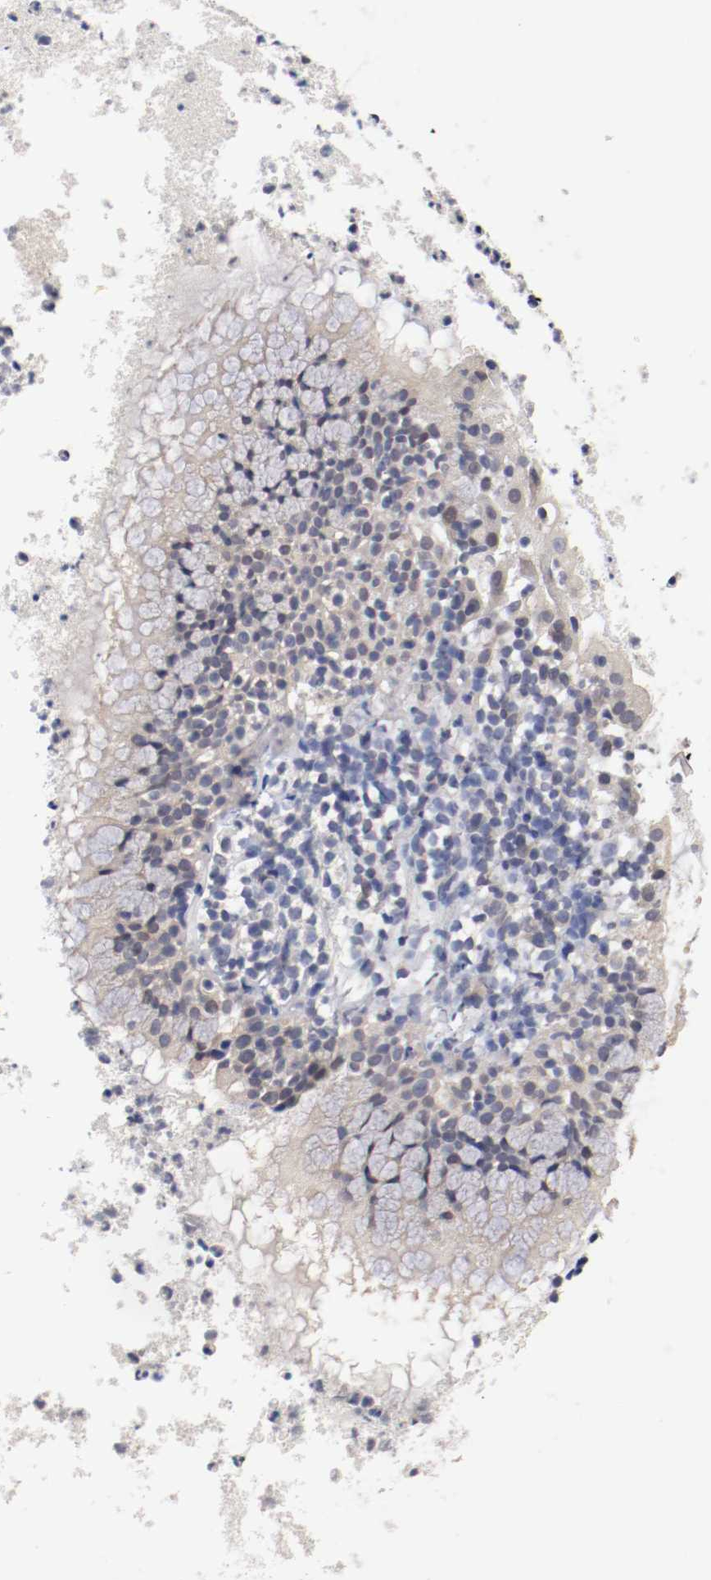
{"staining": {"intensity": "negative", "quantity": "none", "location": "none"}, "tissue": "nasopharynx", "cell_type": "Respiratory epithelial cells", "image_type": "normal", "snomed": [{"axis": "morphology", "description": "Normal tissue, NOS"}, {"axis": "topography", "description": "Nasopharynx"}], "caption": "This is an immunohistochemistry micrograph of unremarkable nasopharynx. There is no expression in respiratory epithelial cells.", "gene": "CEBPE", "patient": {"sex": "male", "age": 21}}